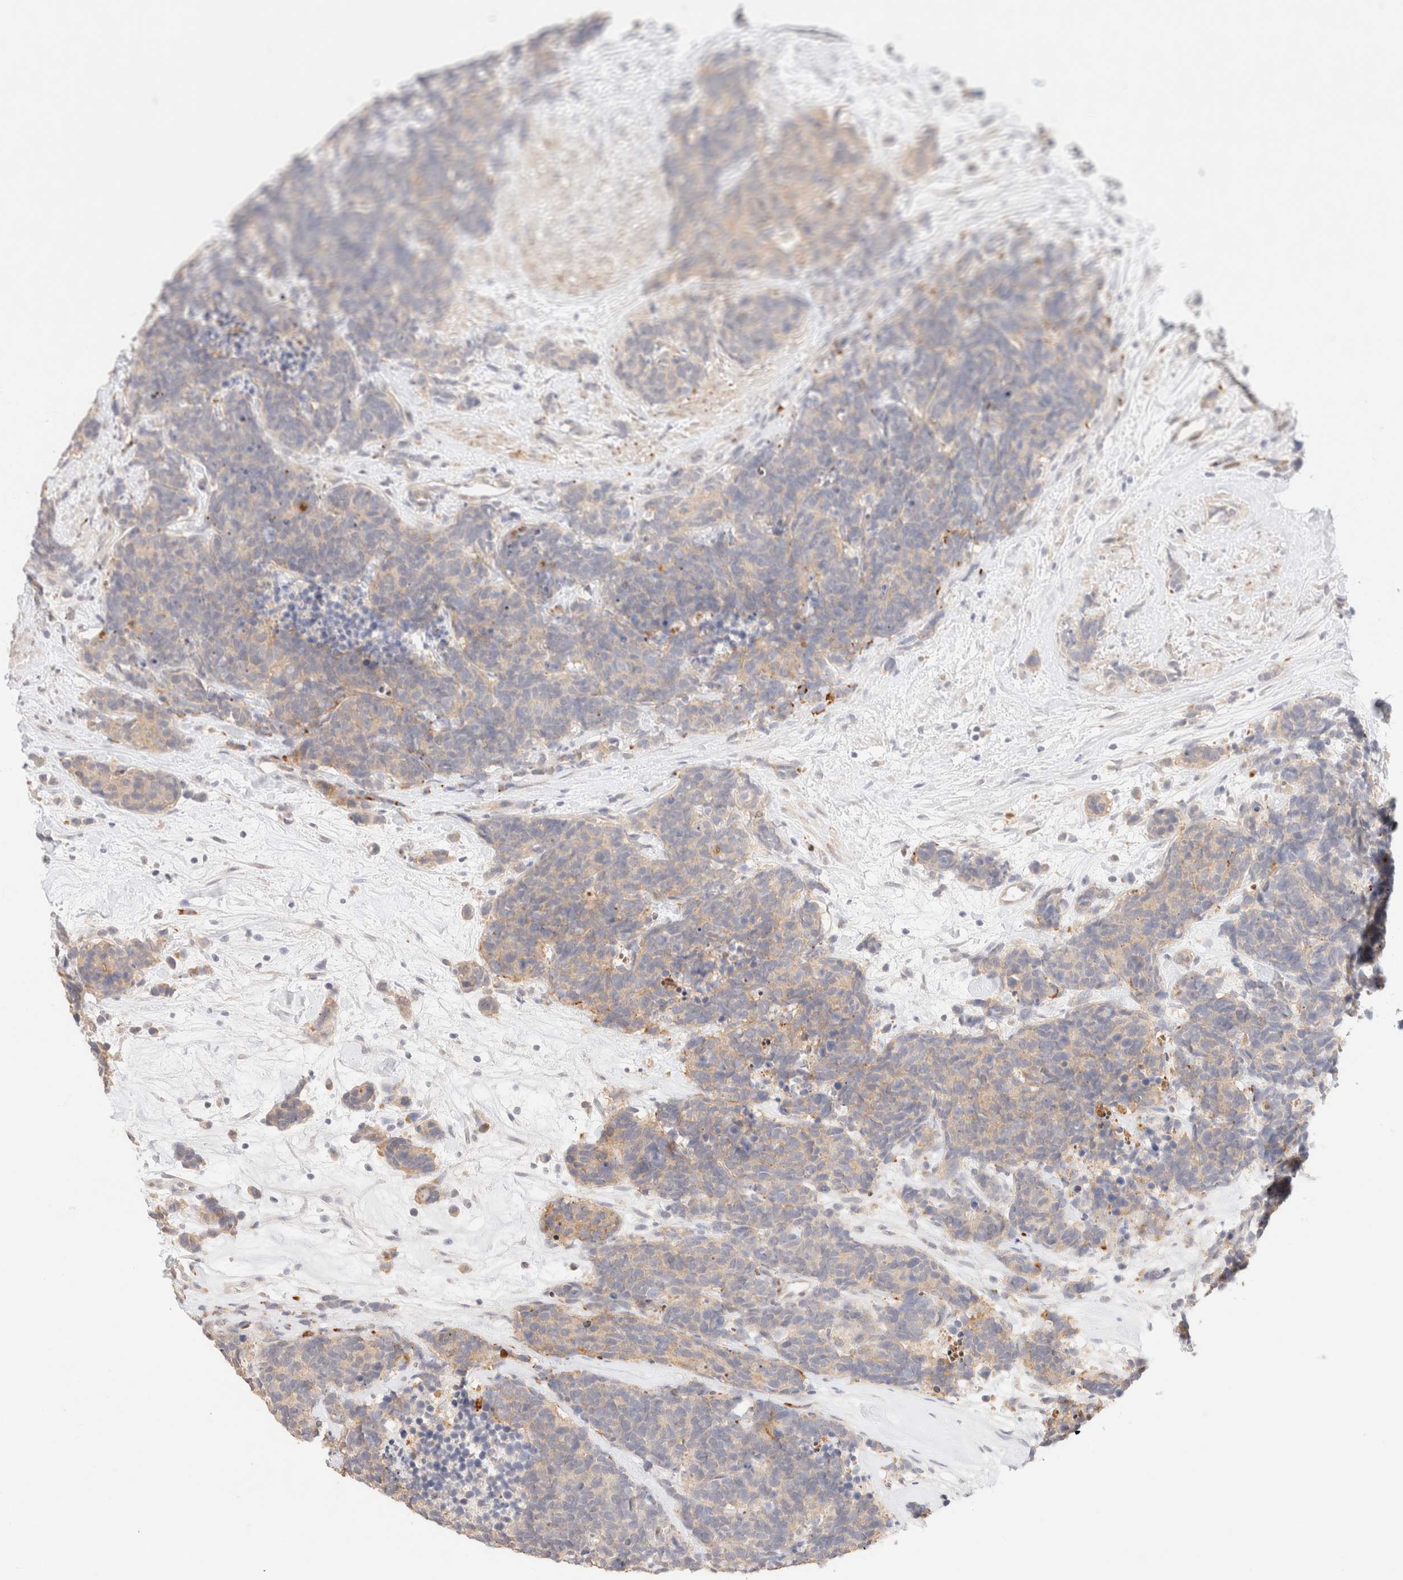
{"staining": {"intensity": "weak", "quantity": "<25%", "location": "cytoplasmic/membranous"}, "tissue": "carcinoid", "cell_type": "Tumor cells", "image_type": "cancer", "snomed": [{"axis": "morphology", "description": "Carcinoma, NOS"}, {"axis": "morphology", "description": "Carcinoid, malignant, NOS"}, {"axis": "topography", "description": "Urinary bladder"}], "caption": "An IHC micrograph of carcinoid is shown. There is no staining in tumor cells of carcinoid.", "gene": "SNTB1", "patient": {"sex": "male", "age": 57}}